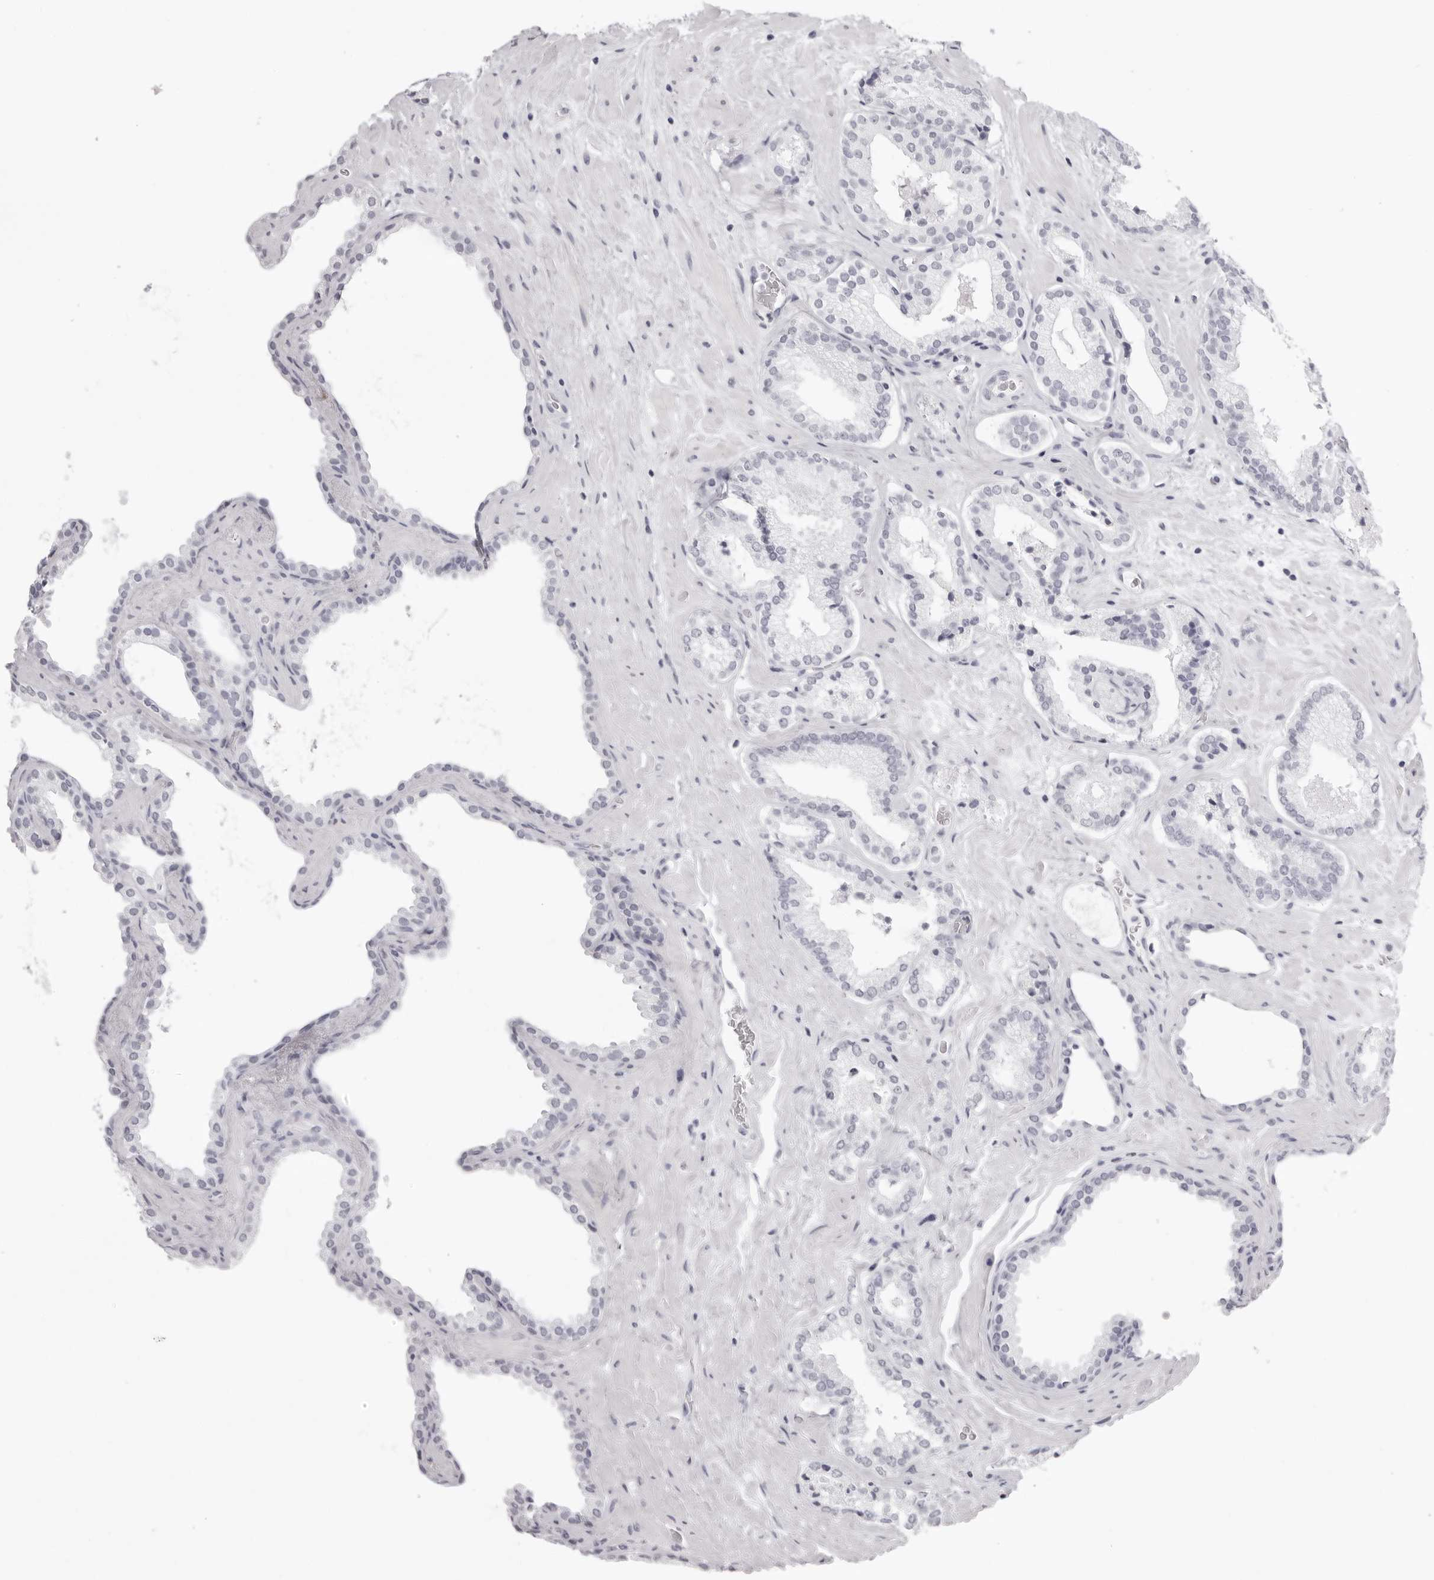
{"staining": {"intensity": "negative", "quantity": "none", "location": "none"}, "tissue": "prostate cancer", "cell_type": "Tumor cells", "image_type": "cancer", "snomed": [{"axis": "morphology", "description": "Adenocarcinoma, Low grade"}, {"axis": "topography", "description": "Prostate"}], "caption": "Tumor cells show no significant protein positivity in prostate cancer (low-grade adenocarcinoma). The staining was performed using DAB to visualize the protein expression in brown, while the nuclei were stained in blue with hematoxylin (Magnification: 20x).", "gene": "CST1", "patient": {"sex": "male", "age": 62}}